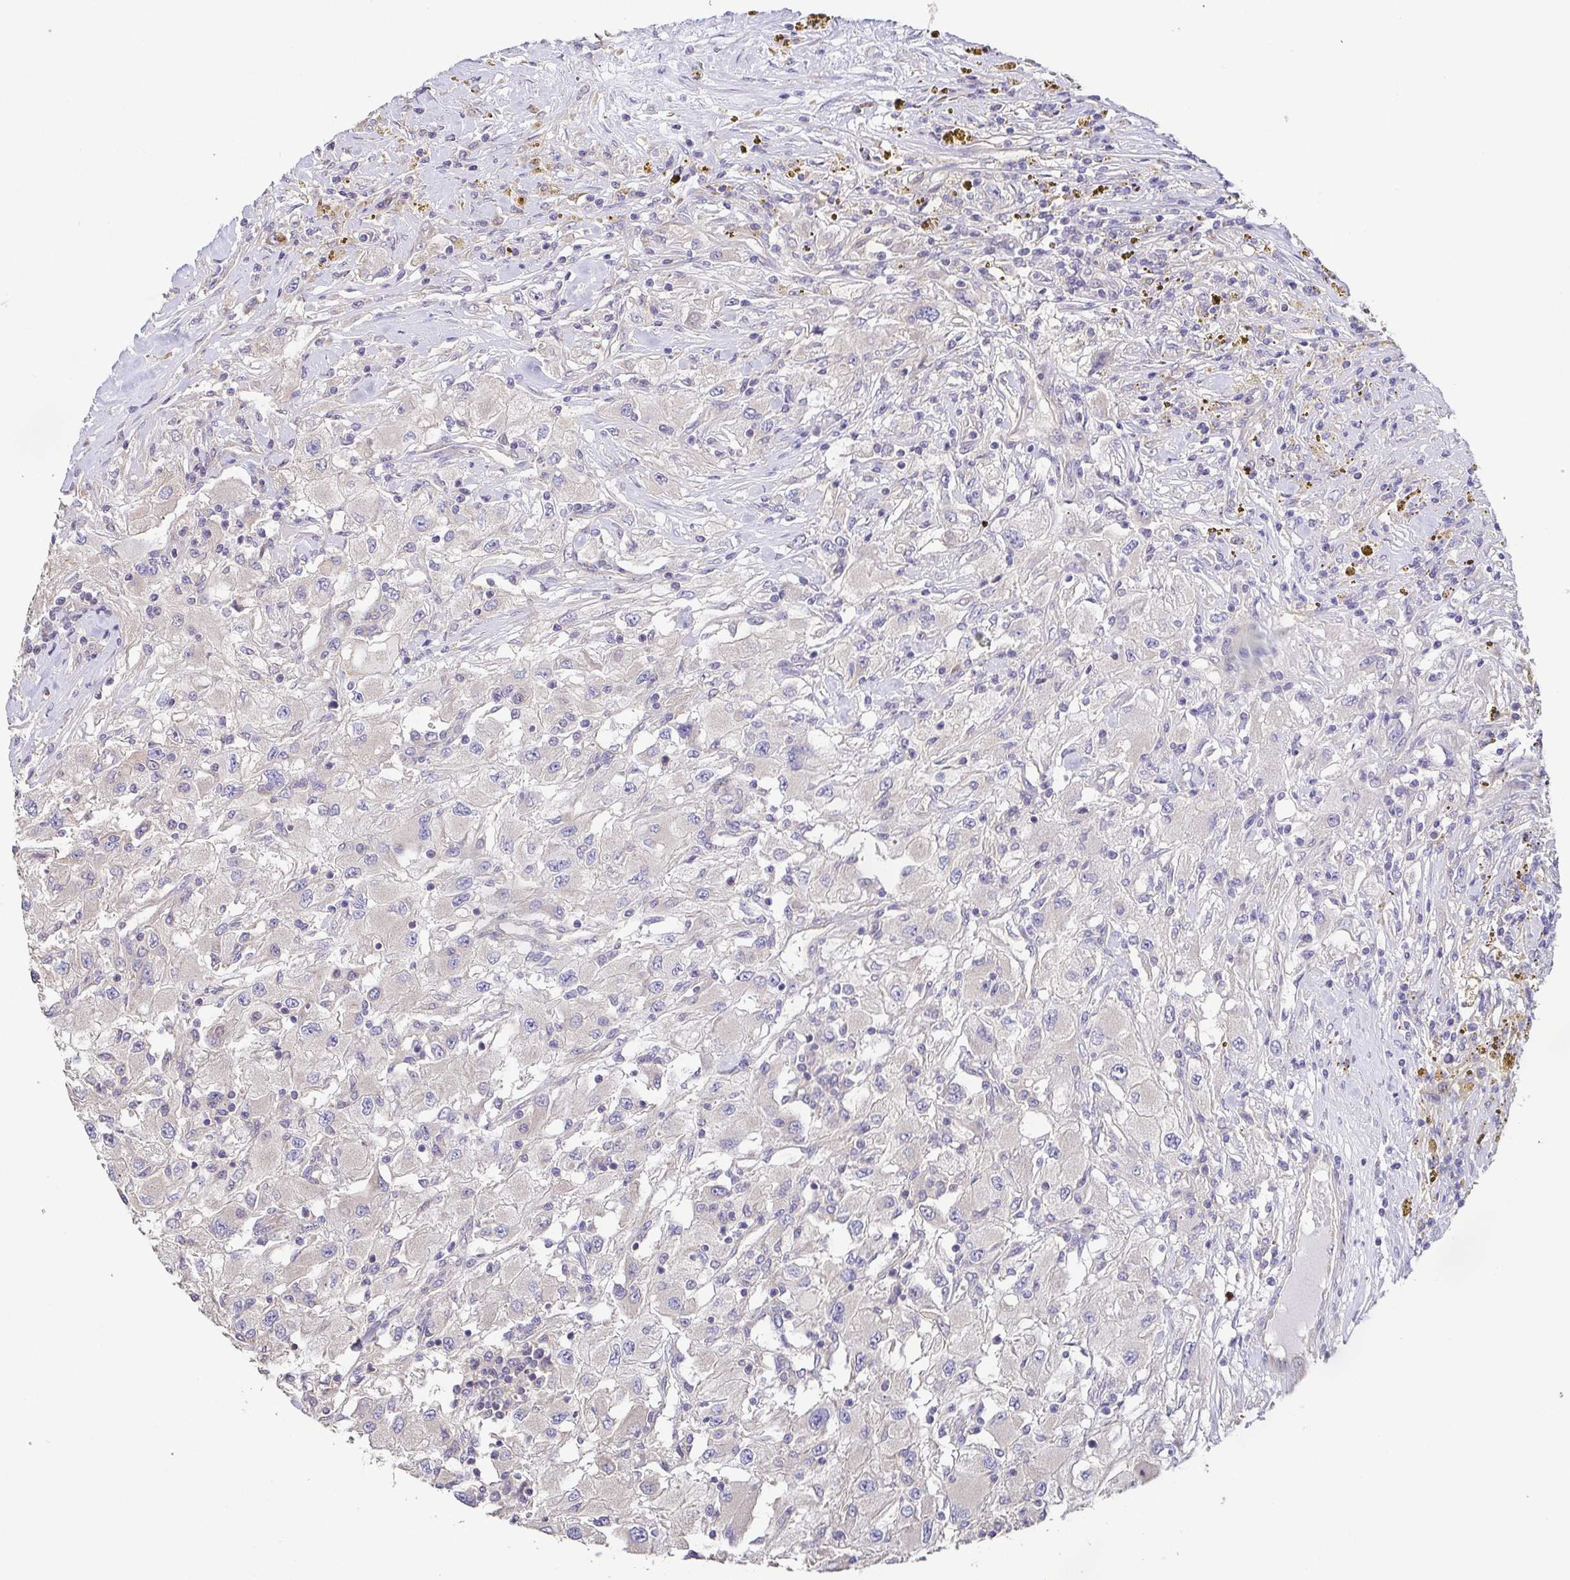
{"staining": {"intensity": "weak", "quantity": "<25%", "location": "cytoplasmic/membranous"}, "tissue": "renal cancer", "cell_type": "Tumor cells", "image_type": "cancer", "snomed": [{"axis": "morphology", "description": "Adenocarcinoma, NOS"}, {"axis": "topography", "description": "Kidney"}], "caption": "Immunohistochemistry (IHC) photomicrograph of human renal cancer (adenocarcinoma) stained for a protein (brown), which exhibits no positivity in tumor cells.", "gene": "EIF3D", "patient": {"sex": "female", "age": 67}}